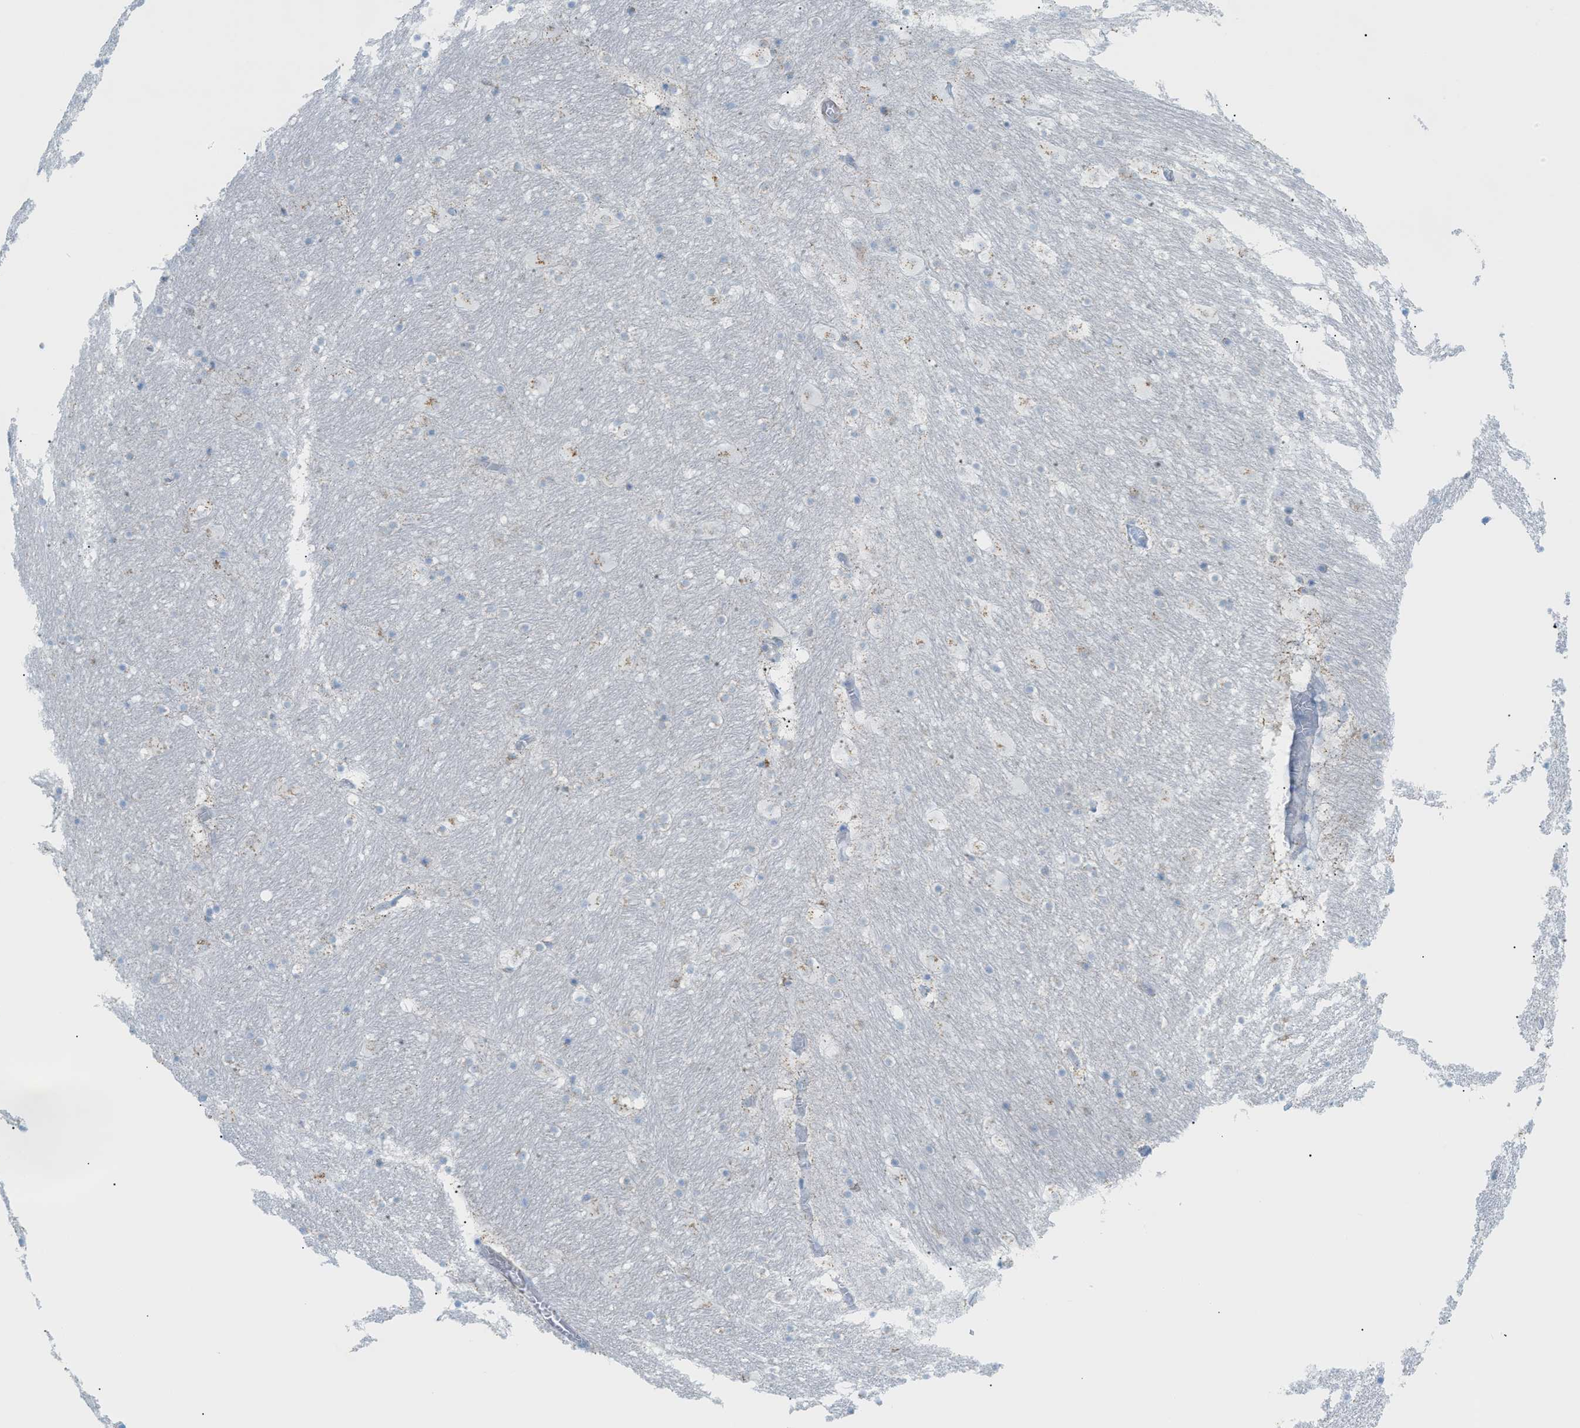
{"staining": {"intensity": "negative", "quantity": "none", "location": "none"}, "tissue": "hippocampus", "cell_type": "Glial cells", "image_type": "normal", "snomed": [{"axis": "morphology", "description": "Normal tissue, NOS"}, {"axis": "topography", "description": "Hippocampus"}], "caption": "This is an immunohistochemistry (IHC) micrograph of normal human hippocampus. There is no staining in glial cells.", "gene": "MYH11", "patient": {"sex": "male", "age": 45}}